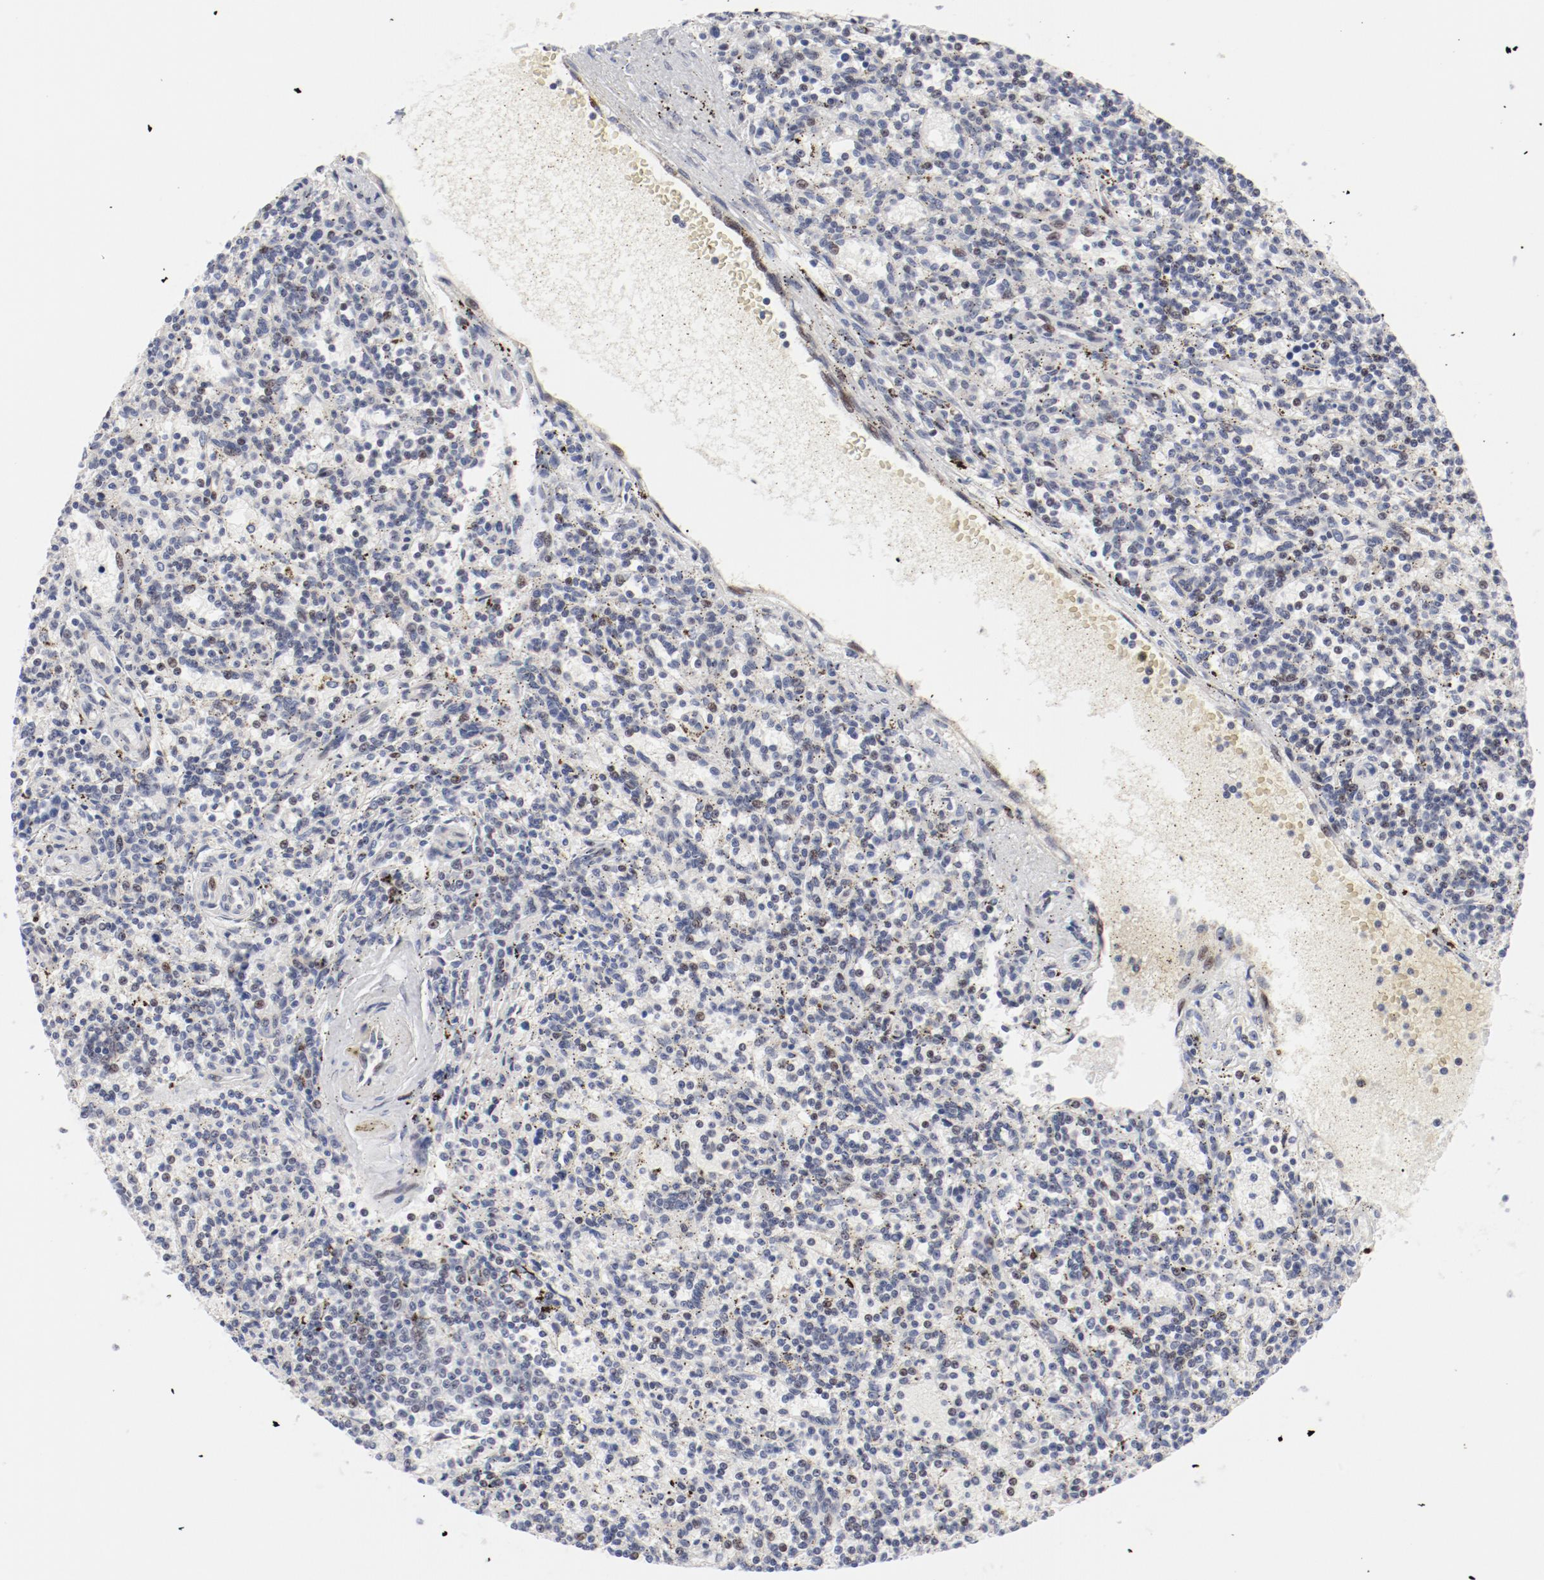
{"staining": {"intensity": "weak", "quantity": "25%-75%", "location": "nuclear"}, "tissue": "lymphoma", "cell_type": "Tumor cells", "image_type": "cancer", "snomed": [{"axis": "morphology", "description": "Malignant lymphoma, non-Hodgkin's type, Low grade"}, {"axis": "topography", "description": "Spleen"}], "caption": "Protein expression analysis of human lymphoma reveals weak nuclear staining in about 25%-75% of tumor cells. The staining was performed using DAB, with brown indicating positive protein expression. Nuclei are stained blue with hematoxylin.", "gene": "FSCB", "patient": {"sex": "male", "age": 73}}